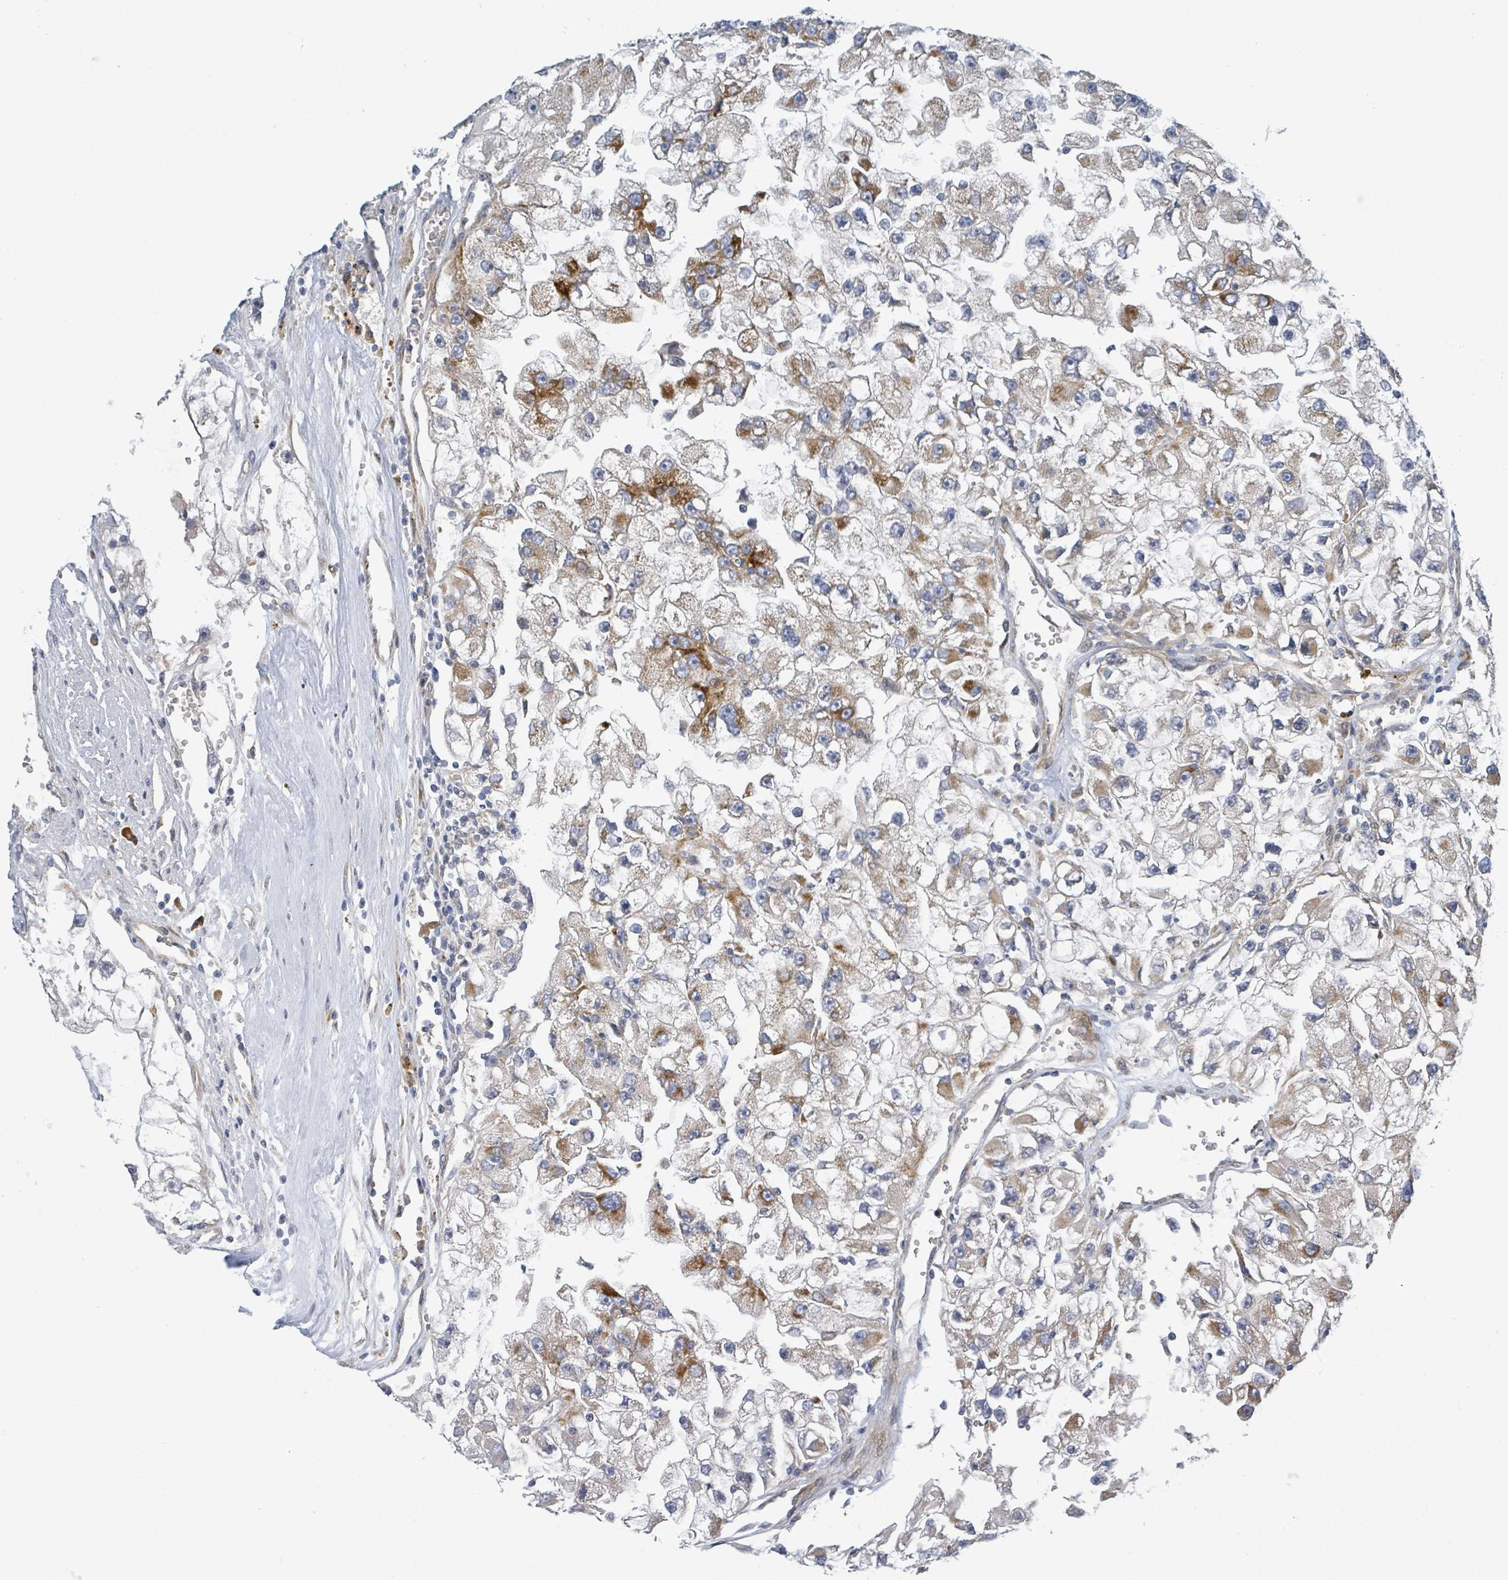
{"staining": {"intensity": "moderate", "quantity": "<25%", "location": "cytoplasmic/membranous"}, "tissue": "renal cancer", "cell_type": "Tumor cells", "image_type": "cancer", "snomed": [{"axis": "morphology", "description": "Adenocarcinoma, NOS"}, {"axis": "topography", "description": "Kidney"}], "caption": "Moderate cytoplasmic/membranous expression is present in approximately <25% of tumor cells in renal cancer.", "gene": "CFAP210", "patient": {"sex": "male", "age": 63}}